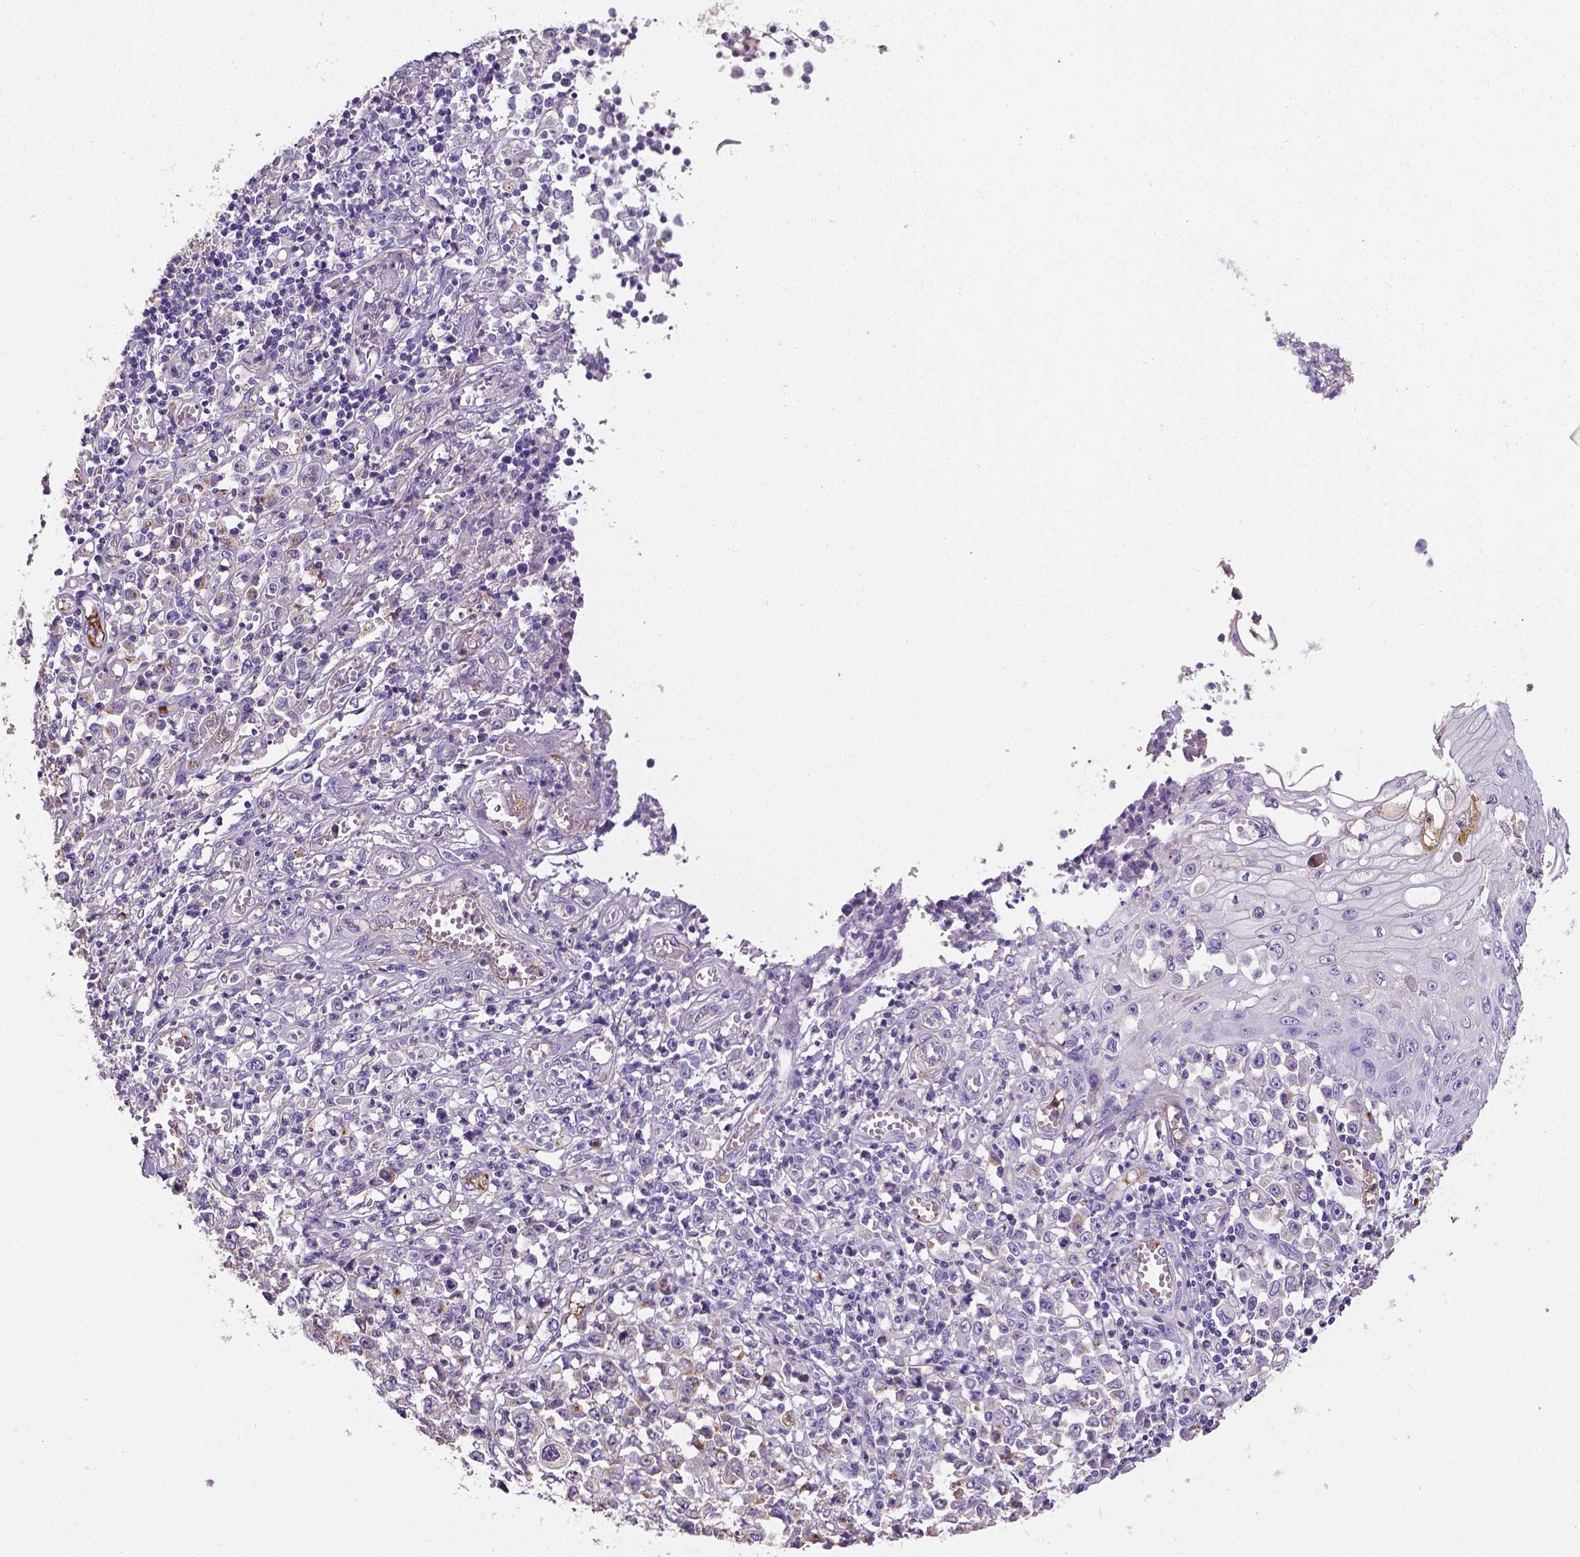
{"staining": {"intensity": "moderate", "quantity": "25%-75%", "location": "cytoplasmic/membranous"}, "tissue": "stomach cancer", "cell_type": "Tumor cells", "image_type": "cancer", "snomed": [{"axis": "morphology", "description": "Adenocarcinoma, NOS"}, {"axis": "topography", "description": "Stomach, upper"}], "caption": "Immunohistochemical staining of stomach cancer demonstrates moderate cytoplasmic/membranous protein expression in about 25%-75% of tumor cells.", "gene": "APOE", "patient": {"sex": "male", "age": 70}}